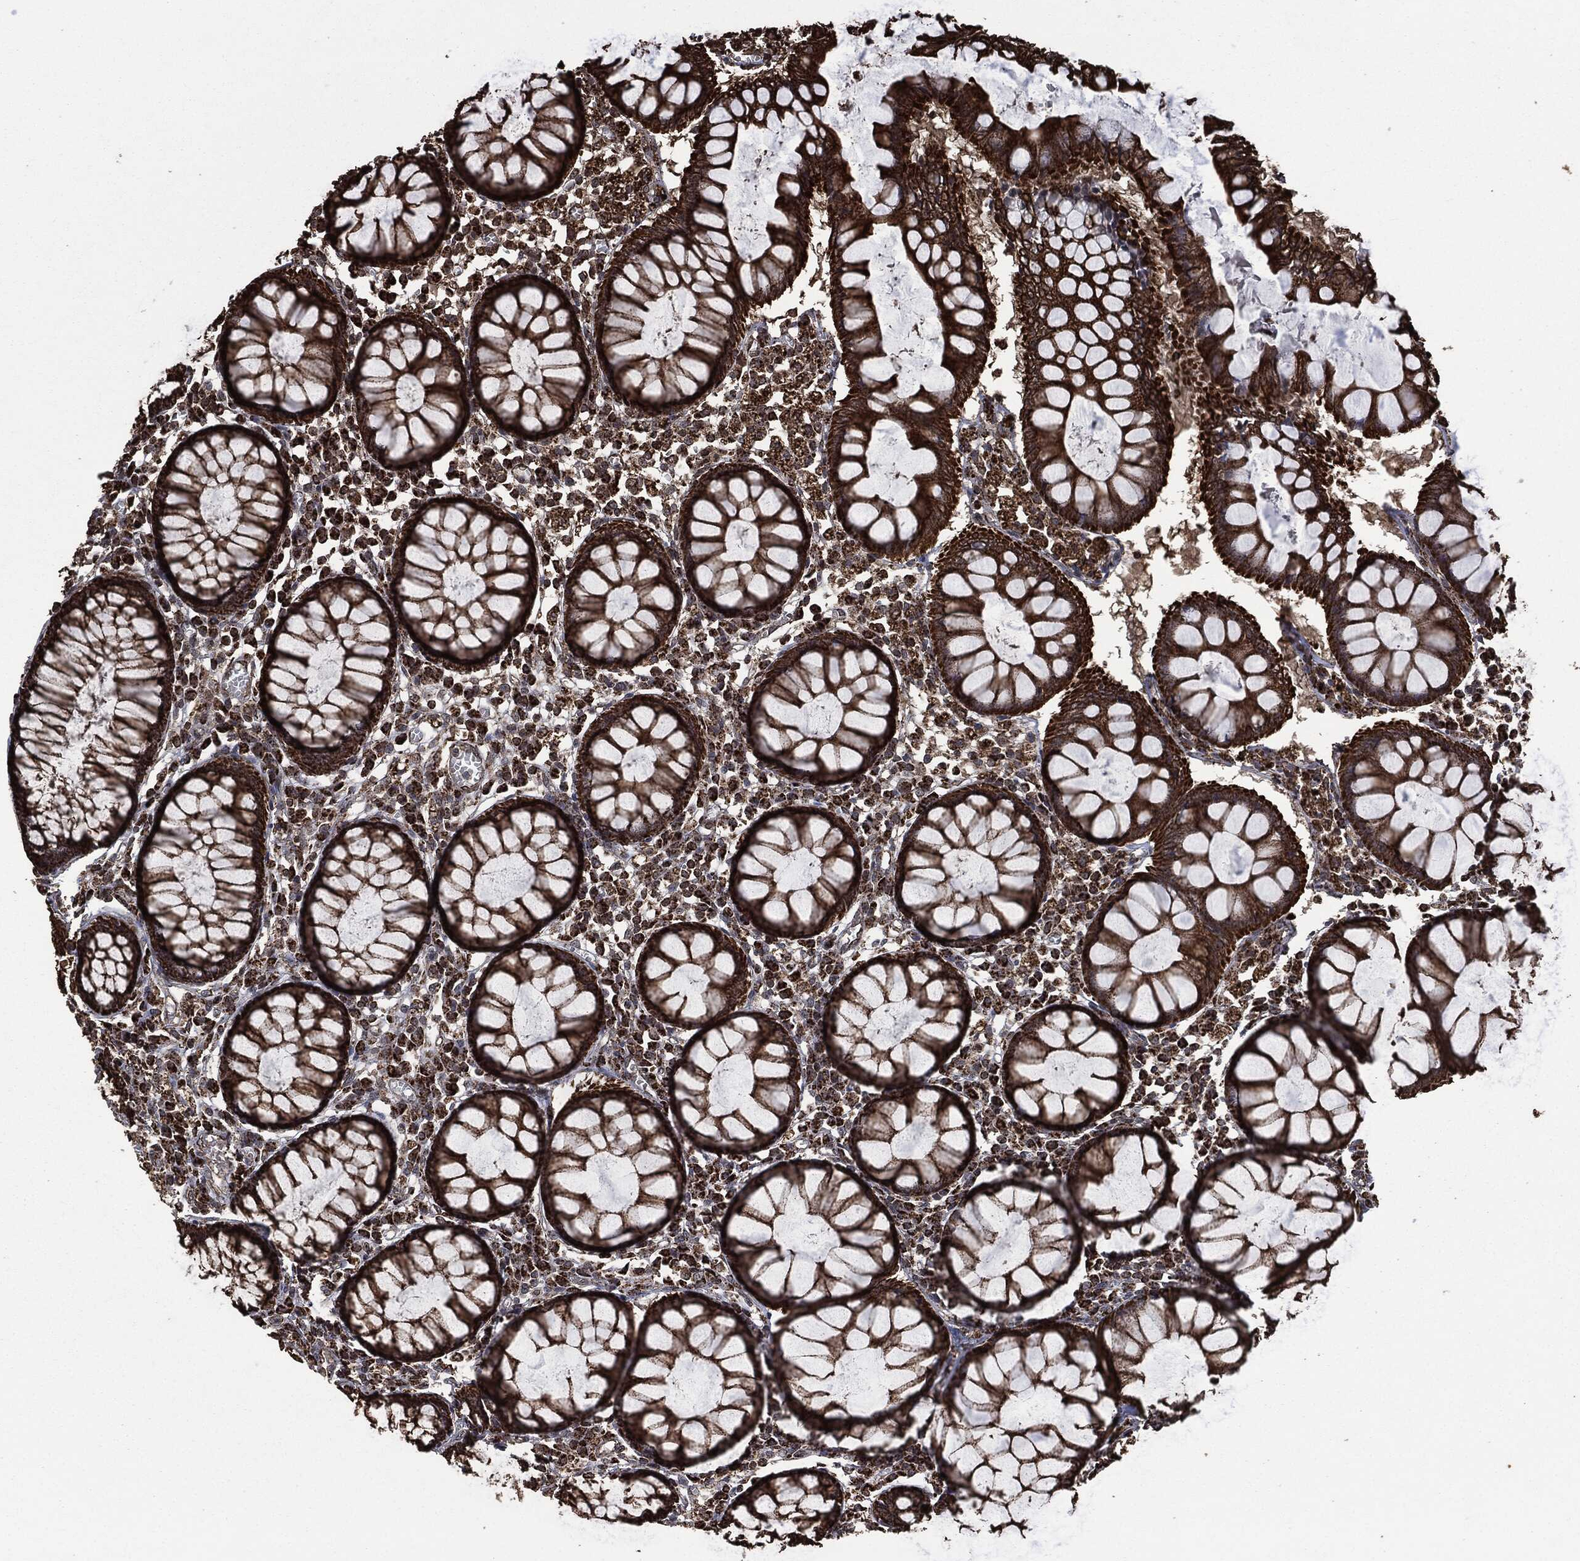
{"staining": {"intensity": "strong", "quantity": ">75%", "location": "cytoplasmic/membranous"}, "tissue": "colon", "cell_type": "Endothelial cells", "image_type": "normal", "snomed": [{"axis": "morphology", "description": "Normal tissue, NOS"}, {"axis": "topography", "description": "Colon"}], "caption": "Strong cytoplasmic/membranous positivity is appreciated in about >75% of endothelial cells in normal colon.", "gene": "LIG3", "patient": {"sex": "male", "age": 65}}